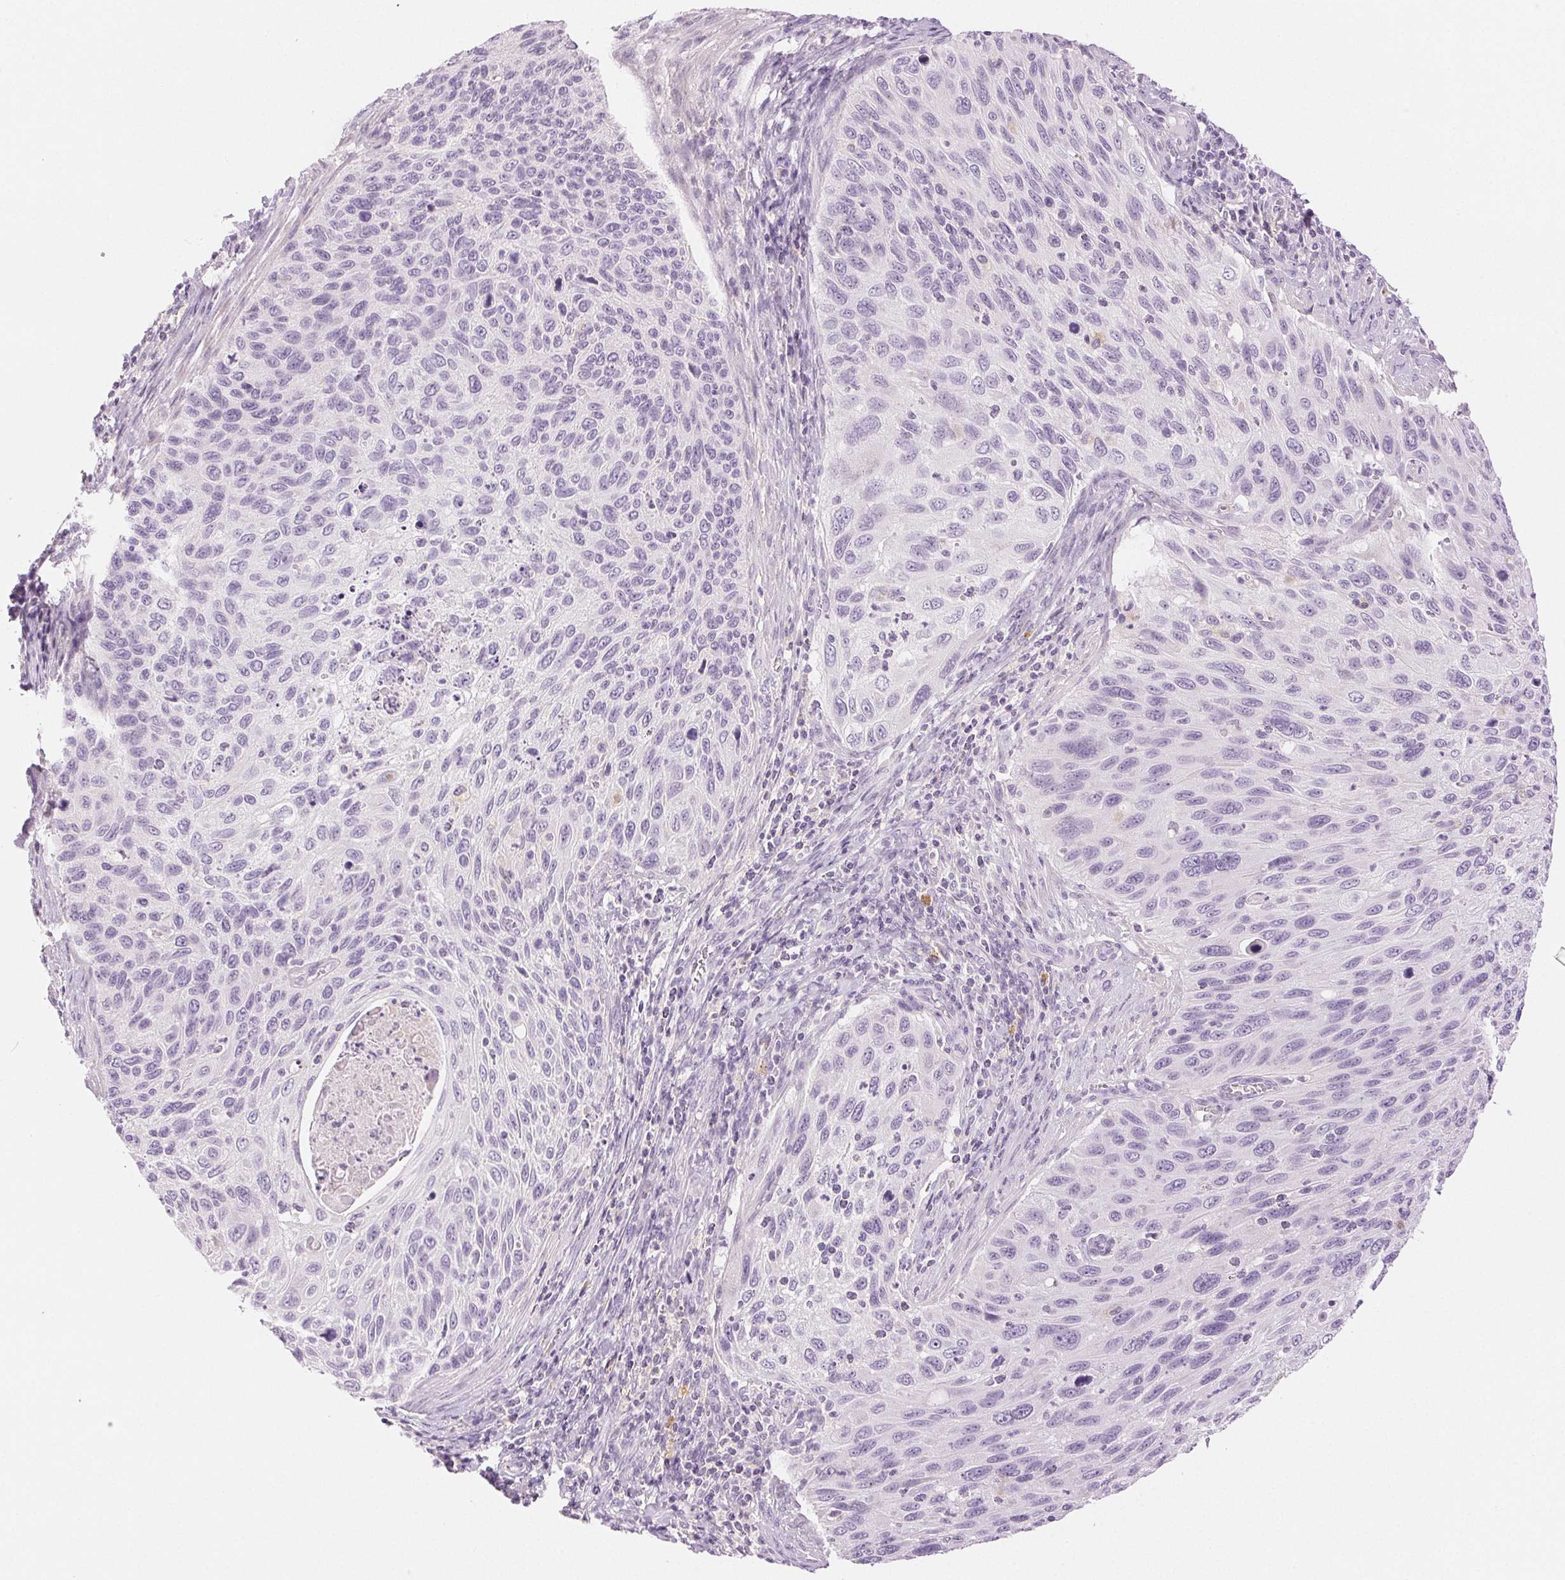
{"staining": {"intensity": "negative", "quantity": "none", "location": "none"}, "tissue": "cervical cancer", "cell_type": "Tumor cells", "image_type": "cancer", "snomed": [{"axis": "morphology", "description": "Squamous cell carcinoma, NOS"}, {"axis": "topography", "description": "Cervix"}], "caption": "DAB immunohistochemical staining of squamous cell carcinoma (cervical) exhibits no significant staining in tumor cells. The staining was performed using DAB (3,3'-diaminobenzidine) to visualize the protein expression in brown, while the nuclei were stained in blue with hematoxylin (Magnification: 20x).", "gene": "SLC5A2", "patient": {"sex": "female", "age": 70}}